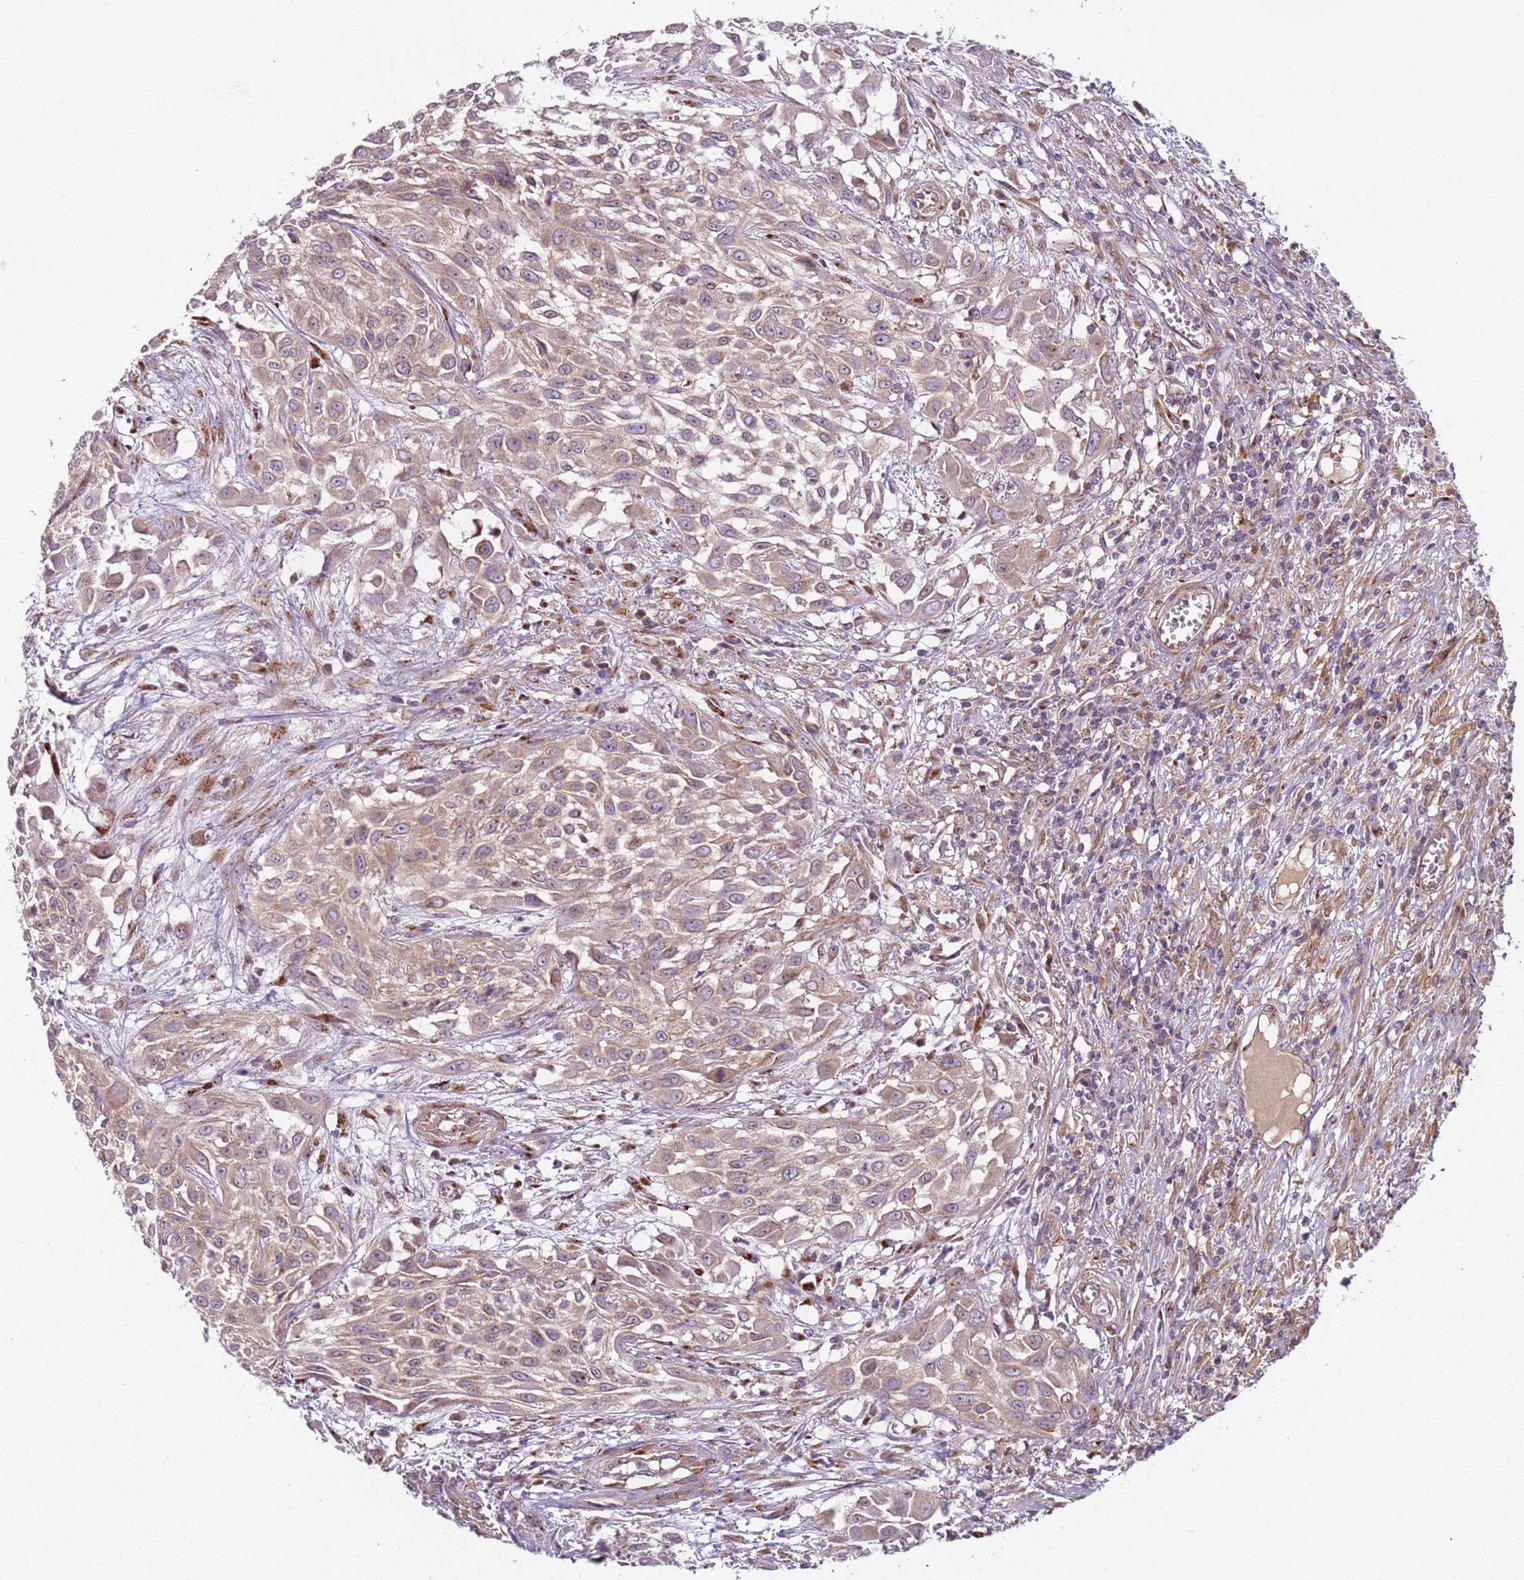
{"staining": {"intensity": "weak", "quantity": ">75%", "location": "cytoplasmic/membranous"}, "tissue": "urothelial cancer", "cell_type": "Tumor cells", "image_type": "cancer", "snomed": [{"axis": "morphology", "description": "Urothelial carcinoma, High grade"}, {"axis": "topography", "description": "Urinary bladder"}], "caption": "Urothelial cancer was stained to show a protein in brown. There is low levels of weak cytoplasmic/membranous expression in about >75% of tumor cells.", "gene": "AKTIP", "patient": {"sex": "male", "age": 57}}